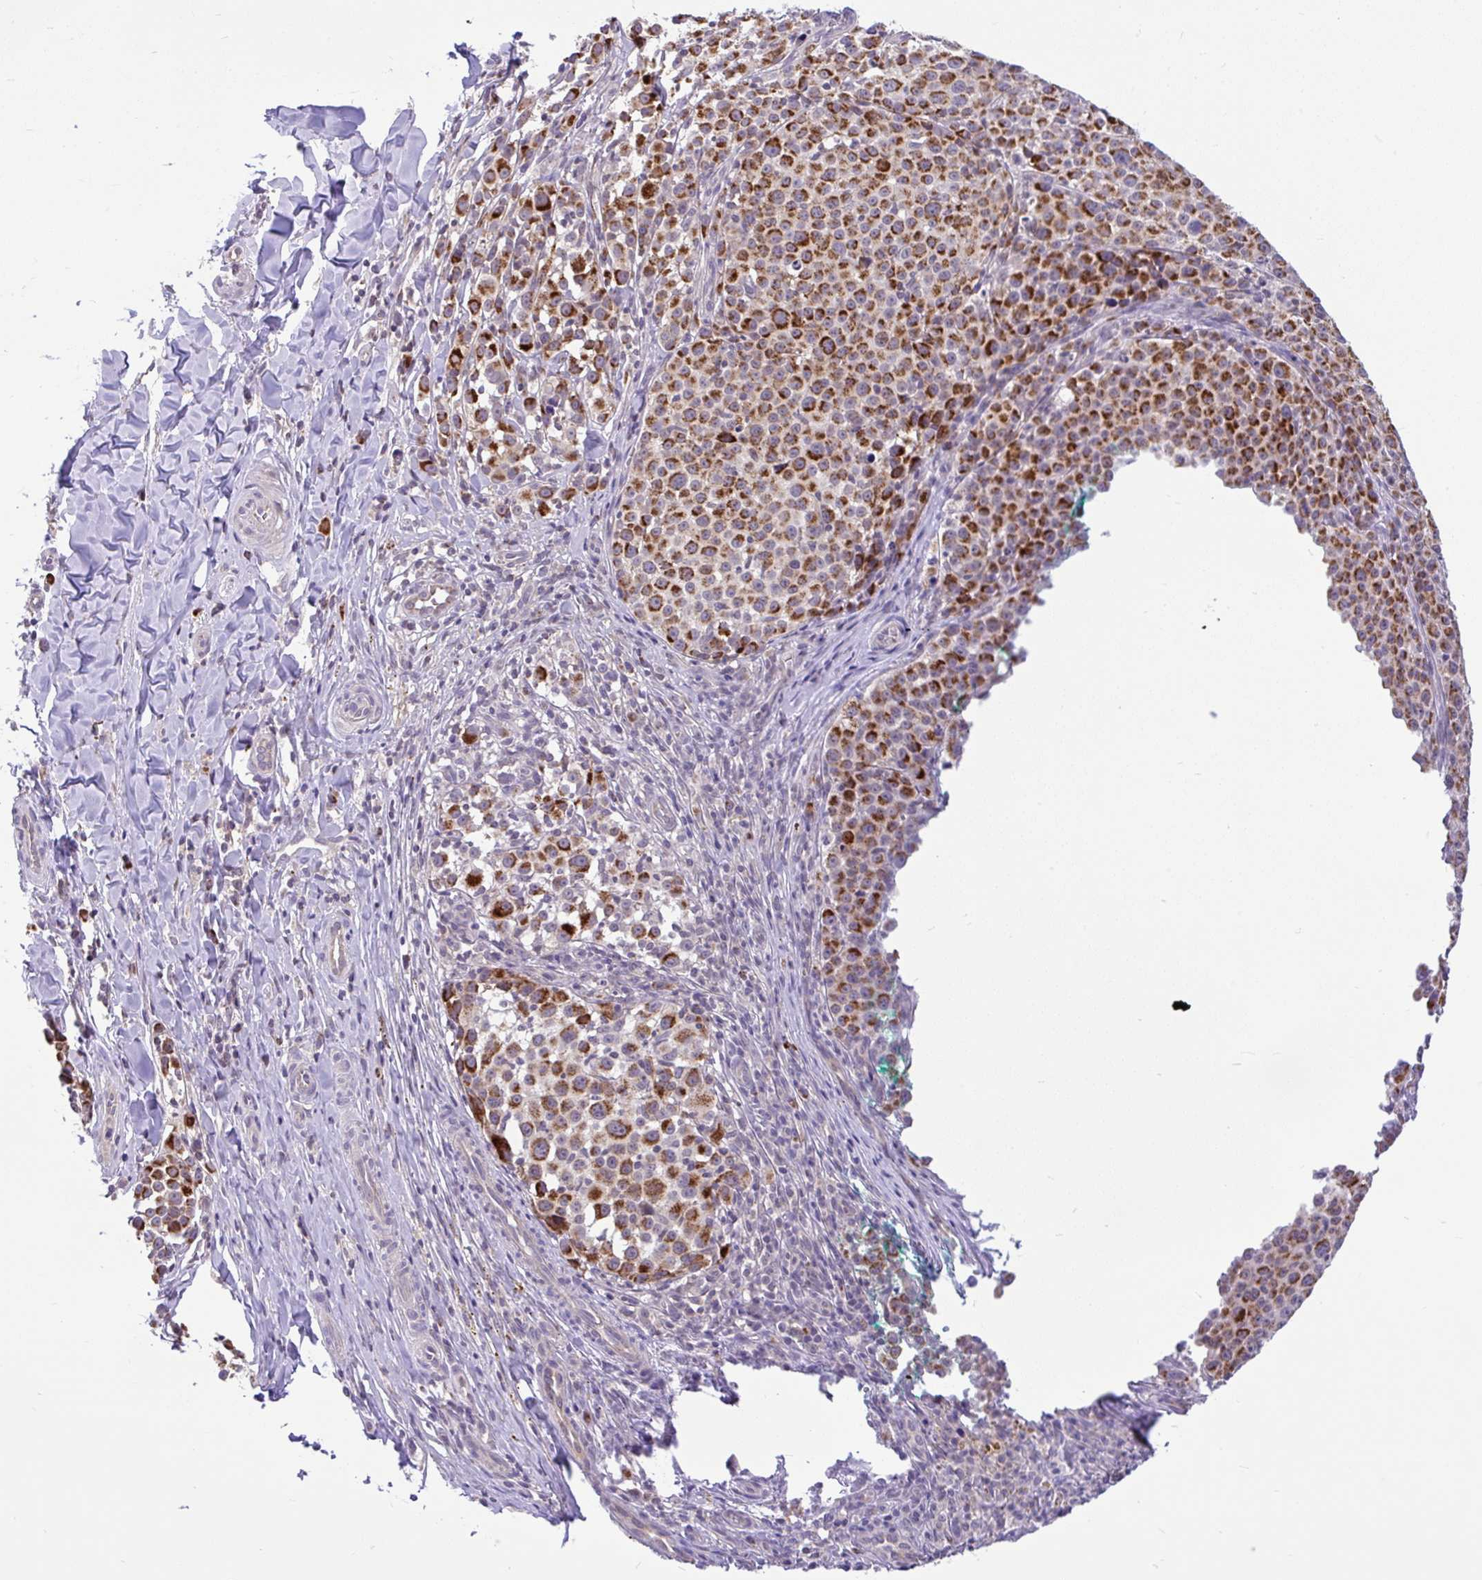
{"staining": {"intensity": "strong", "quantity": "25%-75%", "location": "cytoplasmic/membranous"}, "tissue": "melanoma", "cell_type": "Tumor cells", "image_type": "cancer", "snomed": [{"axis": "morphology", "description": "Malignant melanoma, NOS"}, {"axis": "topography", "description": "Skin"}], "caption": "Protein staining of melanoma tissue displays strong cytoplasmic/membranous expression in about 25%-75% of tumor cells.", "gene": "PYCR2", "patient": {"sex": "female", "age": 35}}